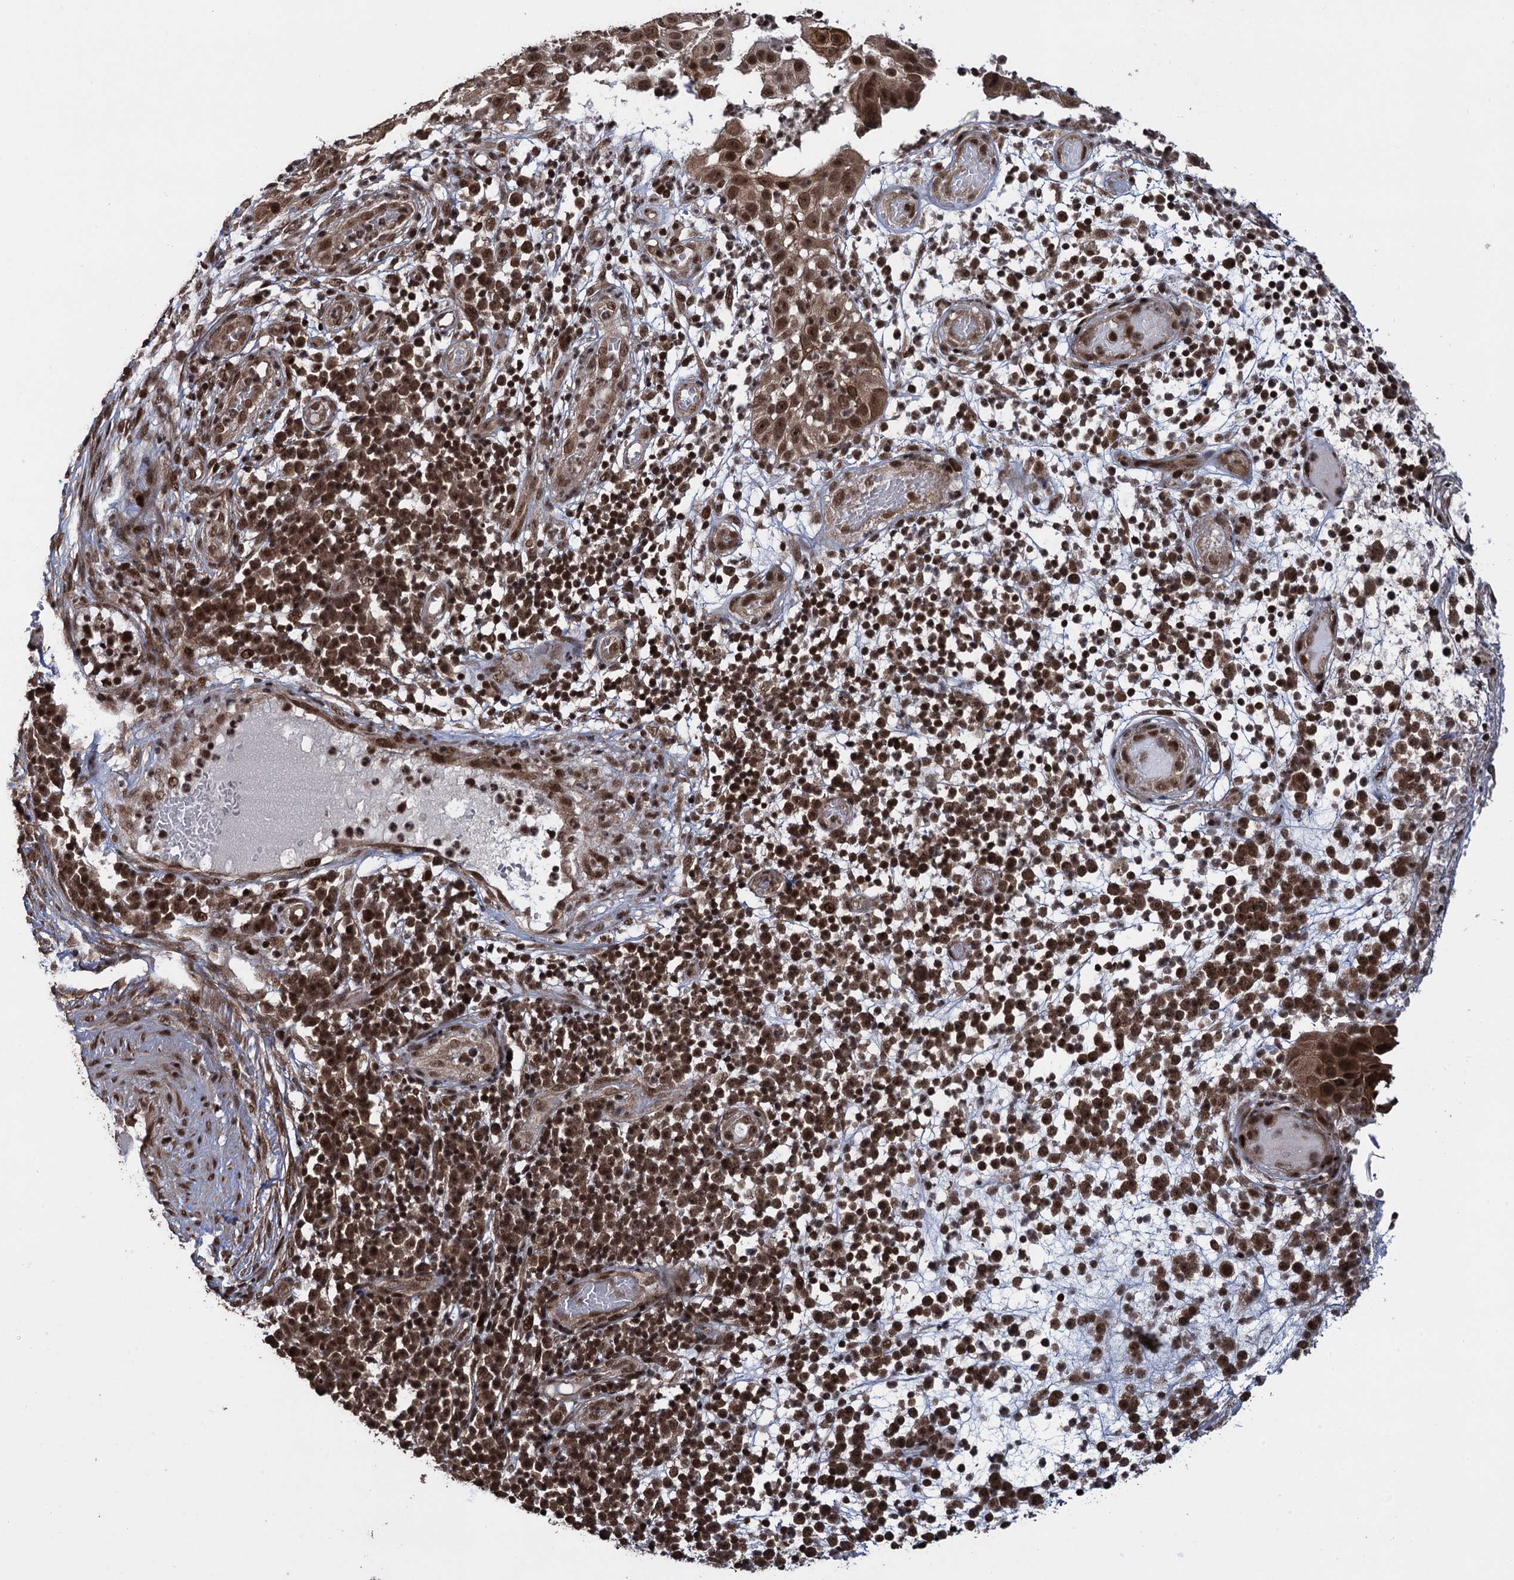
{"staining": {"intensity": "strong", "quantity": ">75%", "location": "cytoplasmic/membranous,nuclear"}, "tissue": "skin cancer", "cell_type": "Tumor cells", "image_type": "cancer", "snomed": [{"axis": "morphology", "description": "Squamous cell carcinoma, NOS"}, {"axis": "topography", "description": "Skin"}], "caption": "This image reveals skin squamous cell carcinoma stained with immunohistochemistry (IHC) to label a protein in brown. The cytoplasmic/membranous and nuclear of tumor cells show strong positivity for the protein. Nuclei are counter-stained blue.", "gene": "ZNF169", "patient": {"sex": "female", "age": 44}}